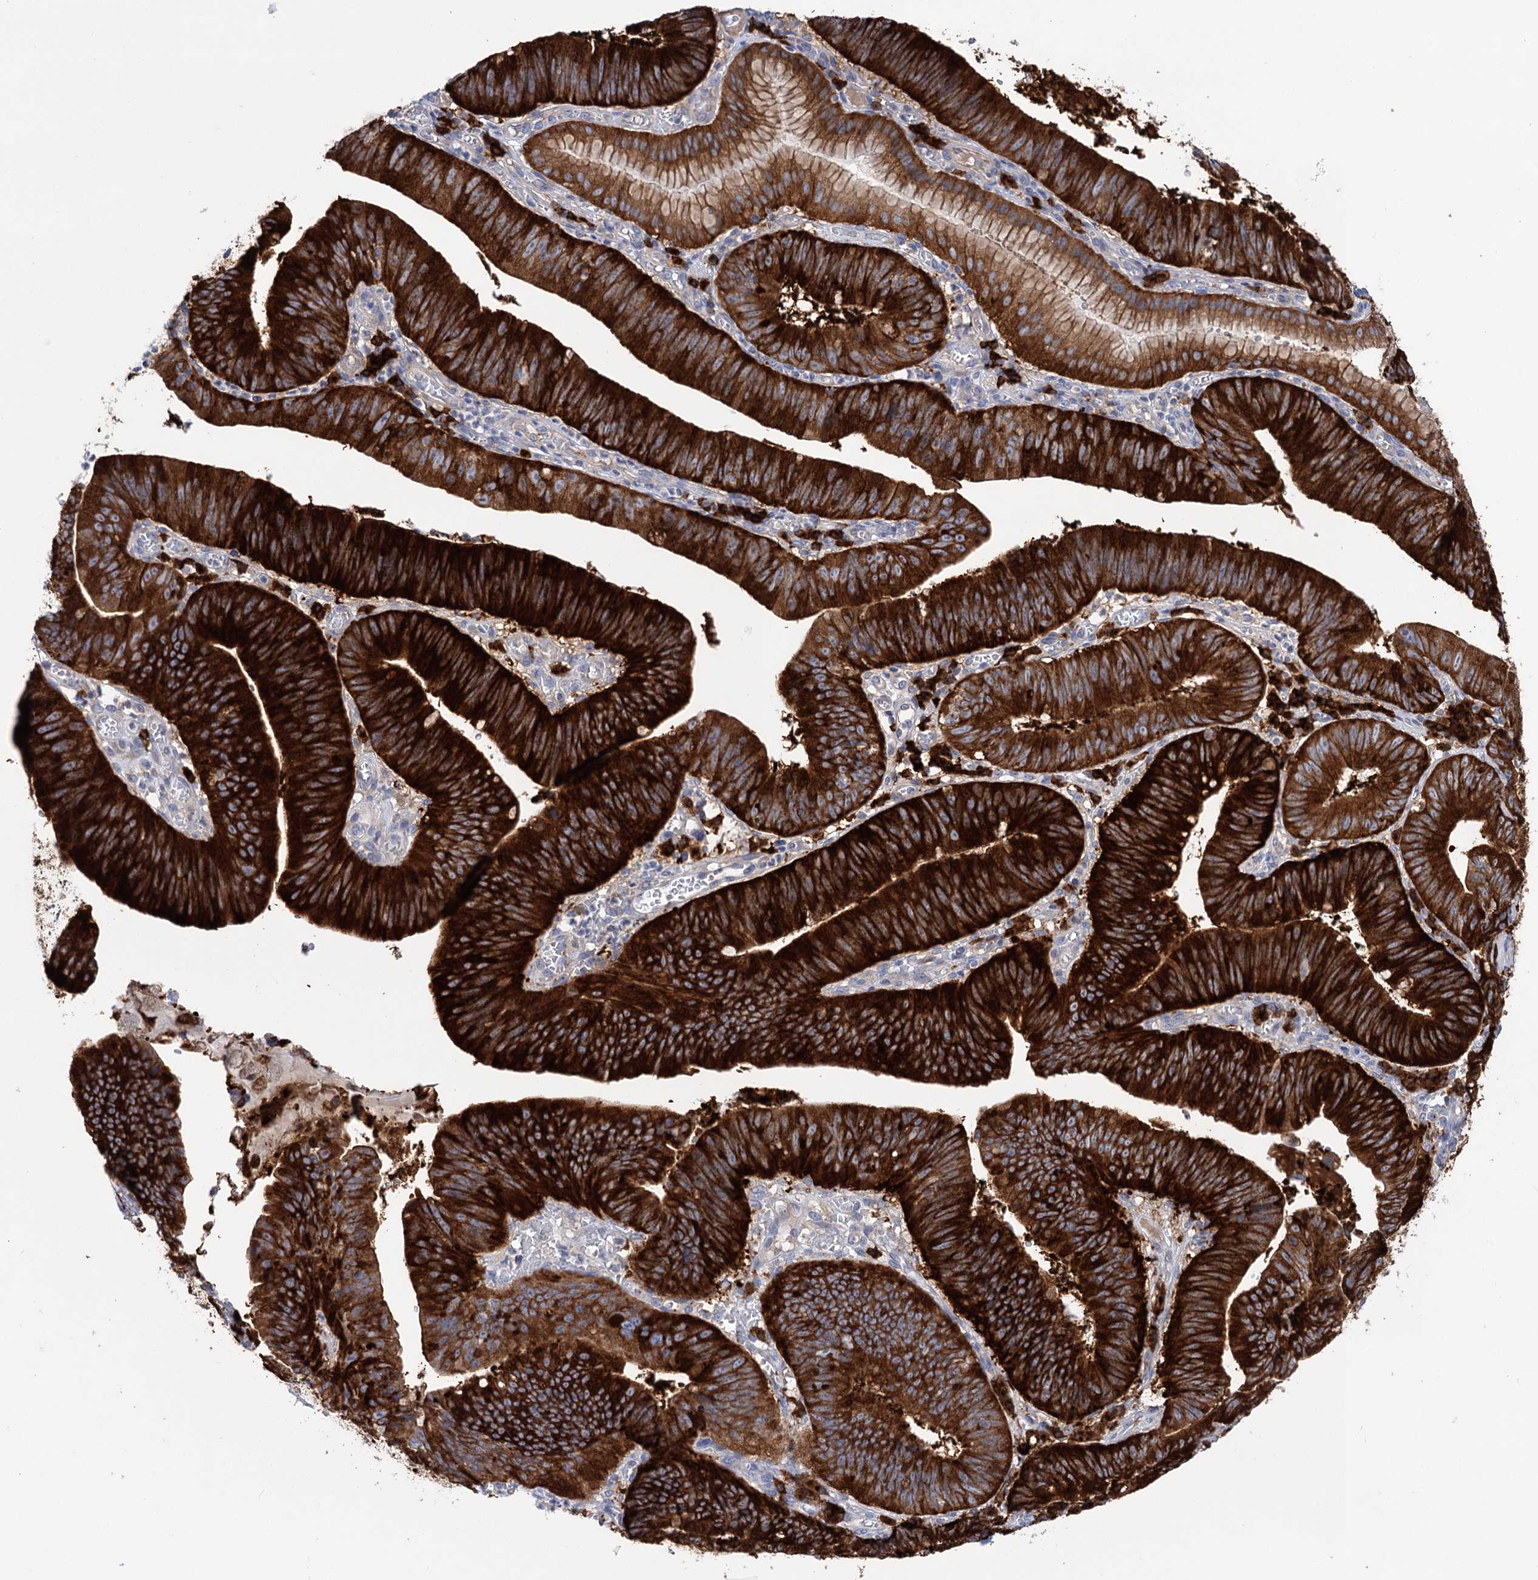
{"staining": {"intensity": "strong", "quantity": ">75%", "location": "cytoplasmic/membranous"}, "tissue": "stomach cancer", "cell_type": "Tumor cells", "image_type": "cancer", "snomed": [{"axis": "morphology", "description": "Adenocarcinoma, NOS"}, {"axis": "topography", "description": "Stomach"}], "caption": "IHC image of neoplastic tissue: human stomach cancer (adenocarcinoma) stained using immunohistochemistry reveals high levels of strong protein expression localized specifically in the cytoplasmic/membranous of tumor cells, appearing as a cytoplasmic/membranous brown color.", "gene": "BBS4", "patient": {"sex": "male", "age": 59}}